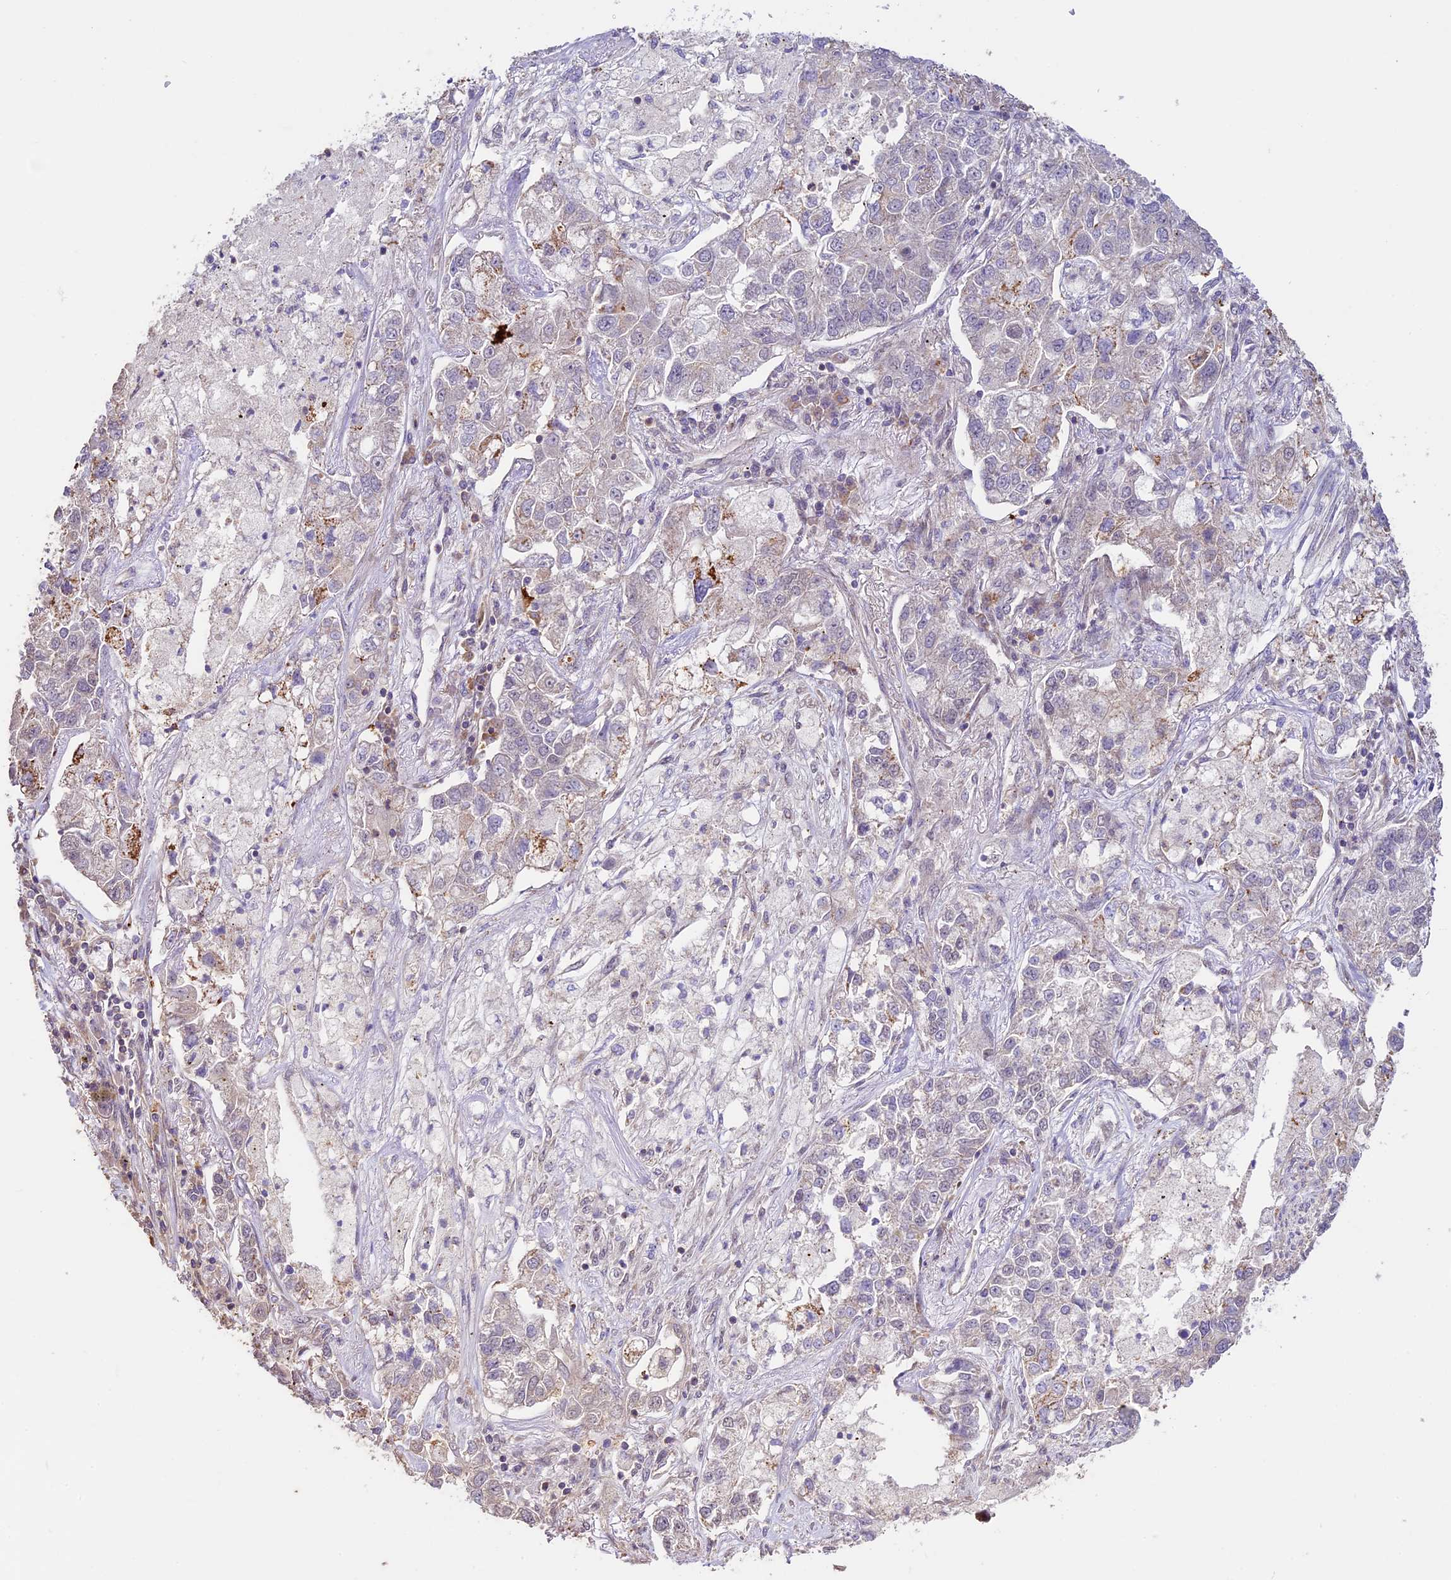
{"staining": {"intensity": "weak", "quantity": "<25%", "location": "cytoplasmic/membranous"}, "tissue": "lung cancer", "cell_type": "Tumor cells", "image_type": "cancer", "snomed": [{"axis": "morphology", "description": "Adenocarcinoma, NOS"}, {"axis": "topography", "description": "Lung"}], "caption": "Lung cancer stained for a protein using IHC exhibits no expression tumor cells.", "gene": "BCAS4", "patient": {"sex": "male", "age": 49}}